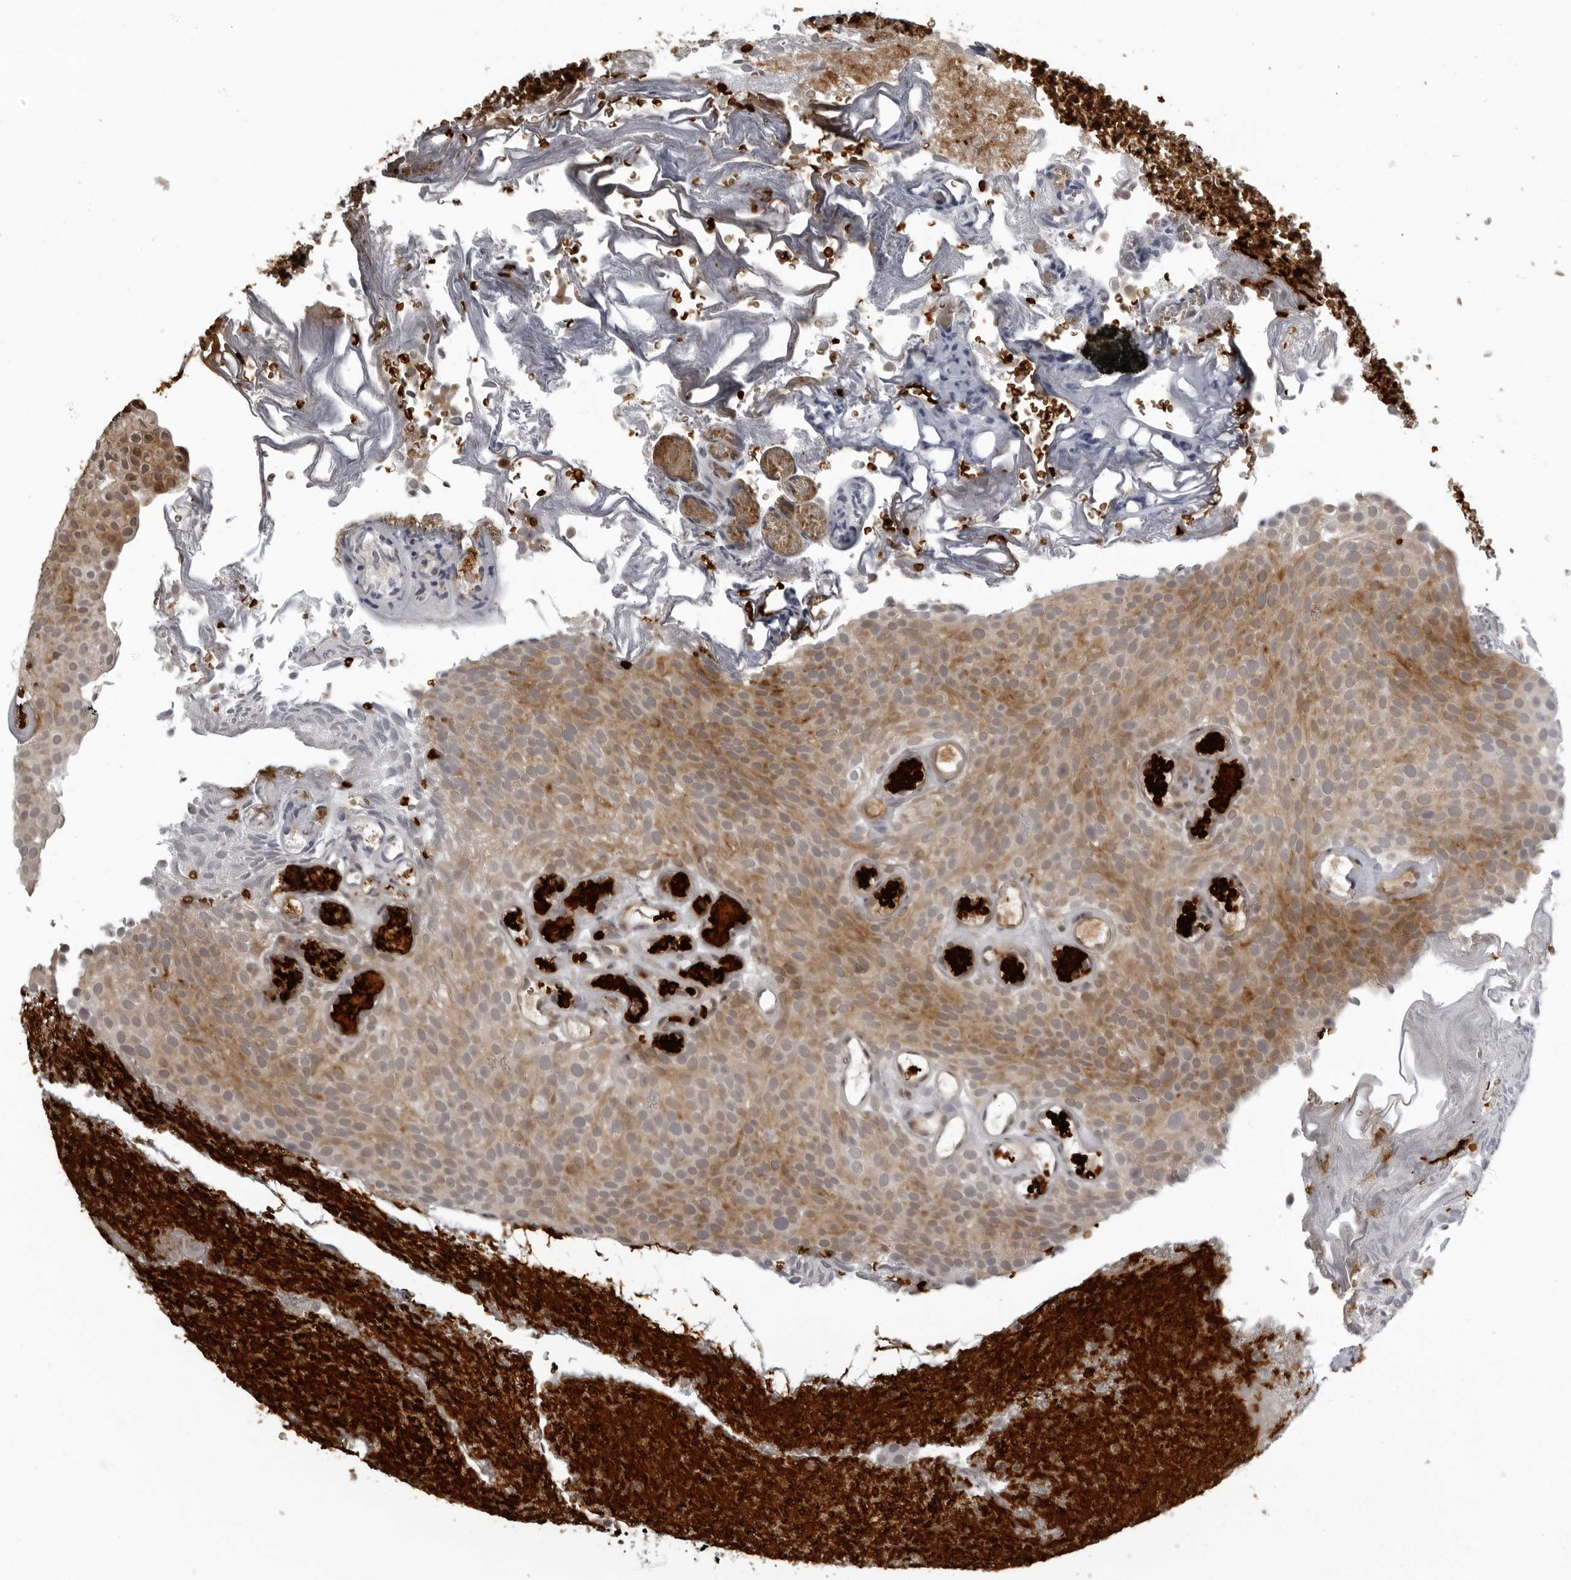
{"staining": {"intensity": "moderate", "quantity": ">75%", "location": "cytoplasmic/membranous"}, "tissue": "urothelial cancer", "cell_type": "Tumor cells", "image_type": "cancer", "snomed": [{"axis": "morphology", "description": "Urothelial carcinoma, Low grade"}, {"axis": "topography", "description": "Urinary bladder"}], "caption": "Protein analysis of urothelial cancer tissue displays moderate cytoplasmic/membranous expression in about >75% of tumor cells. Using DAB (3,3'-diaminobenzidine) (brown) and hematoxylin (blue) stains, captured at high magnification using brightfield microscopy.", "gene": "THOP1", "patient": {"sex": "male", "age": 78}}